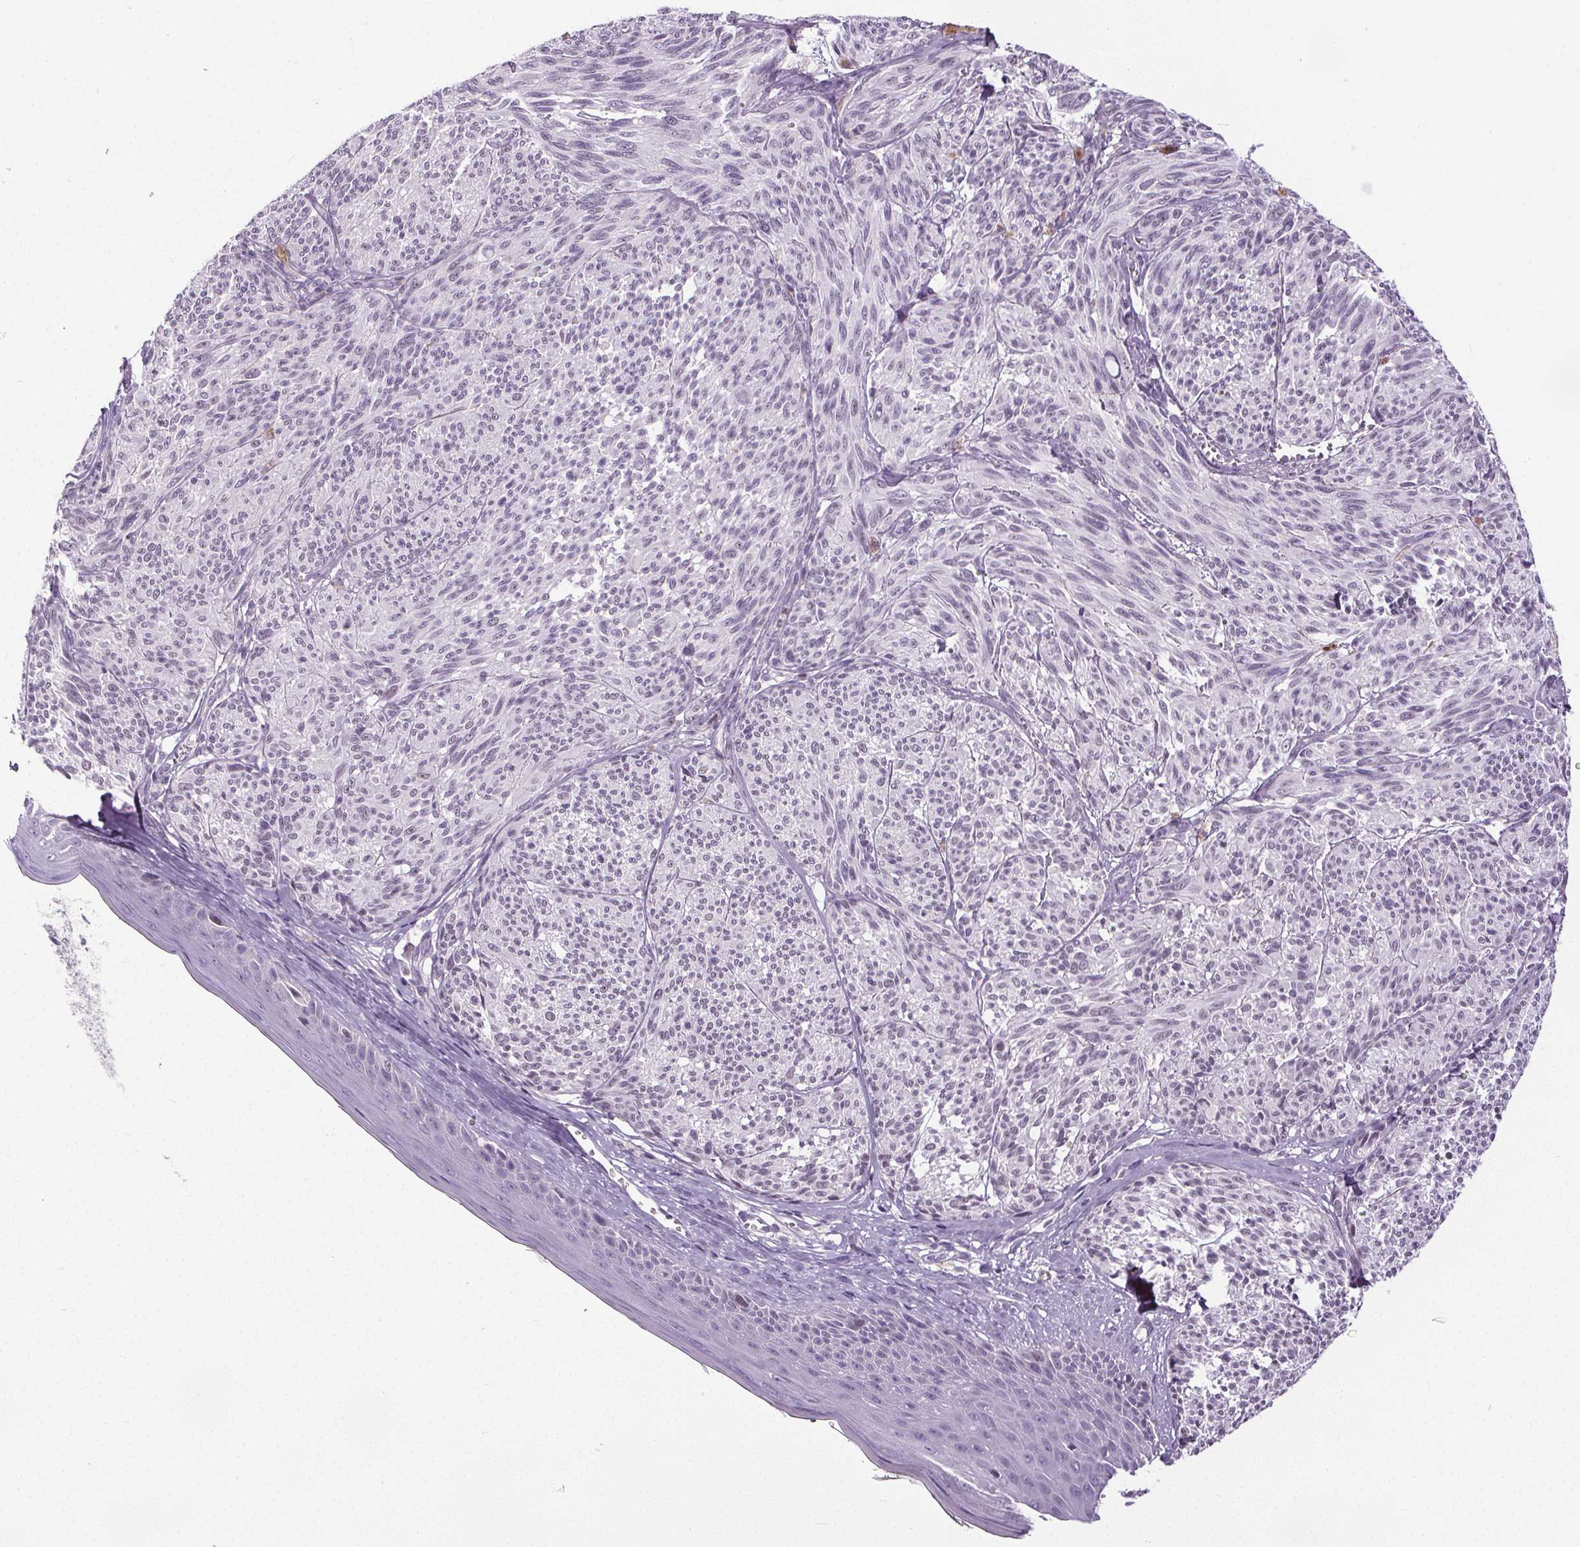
{"staining": {"intensity": "negative", "quantity": "none", "location": "none"}, "tissue": "melanoma", "cell_type": "Tumor cells", "image_type": "cancer", "snomed": [{"axis": "morphology", "description": "Malignant melanoma, NOS"}, {"axis": "topography", "description": "Skin"}], "caption": "Immunohistochemistry (IHC) of human melanoma displays no expression in tumor cells.", "gene": "TMEM240", "patient": {"sex": "male", "age": 79}}